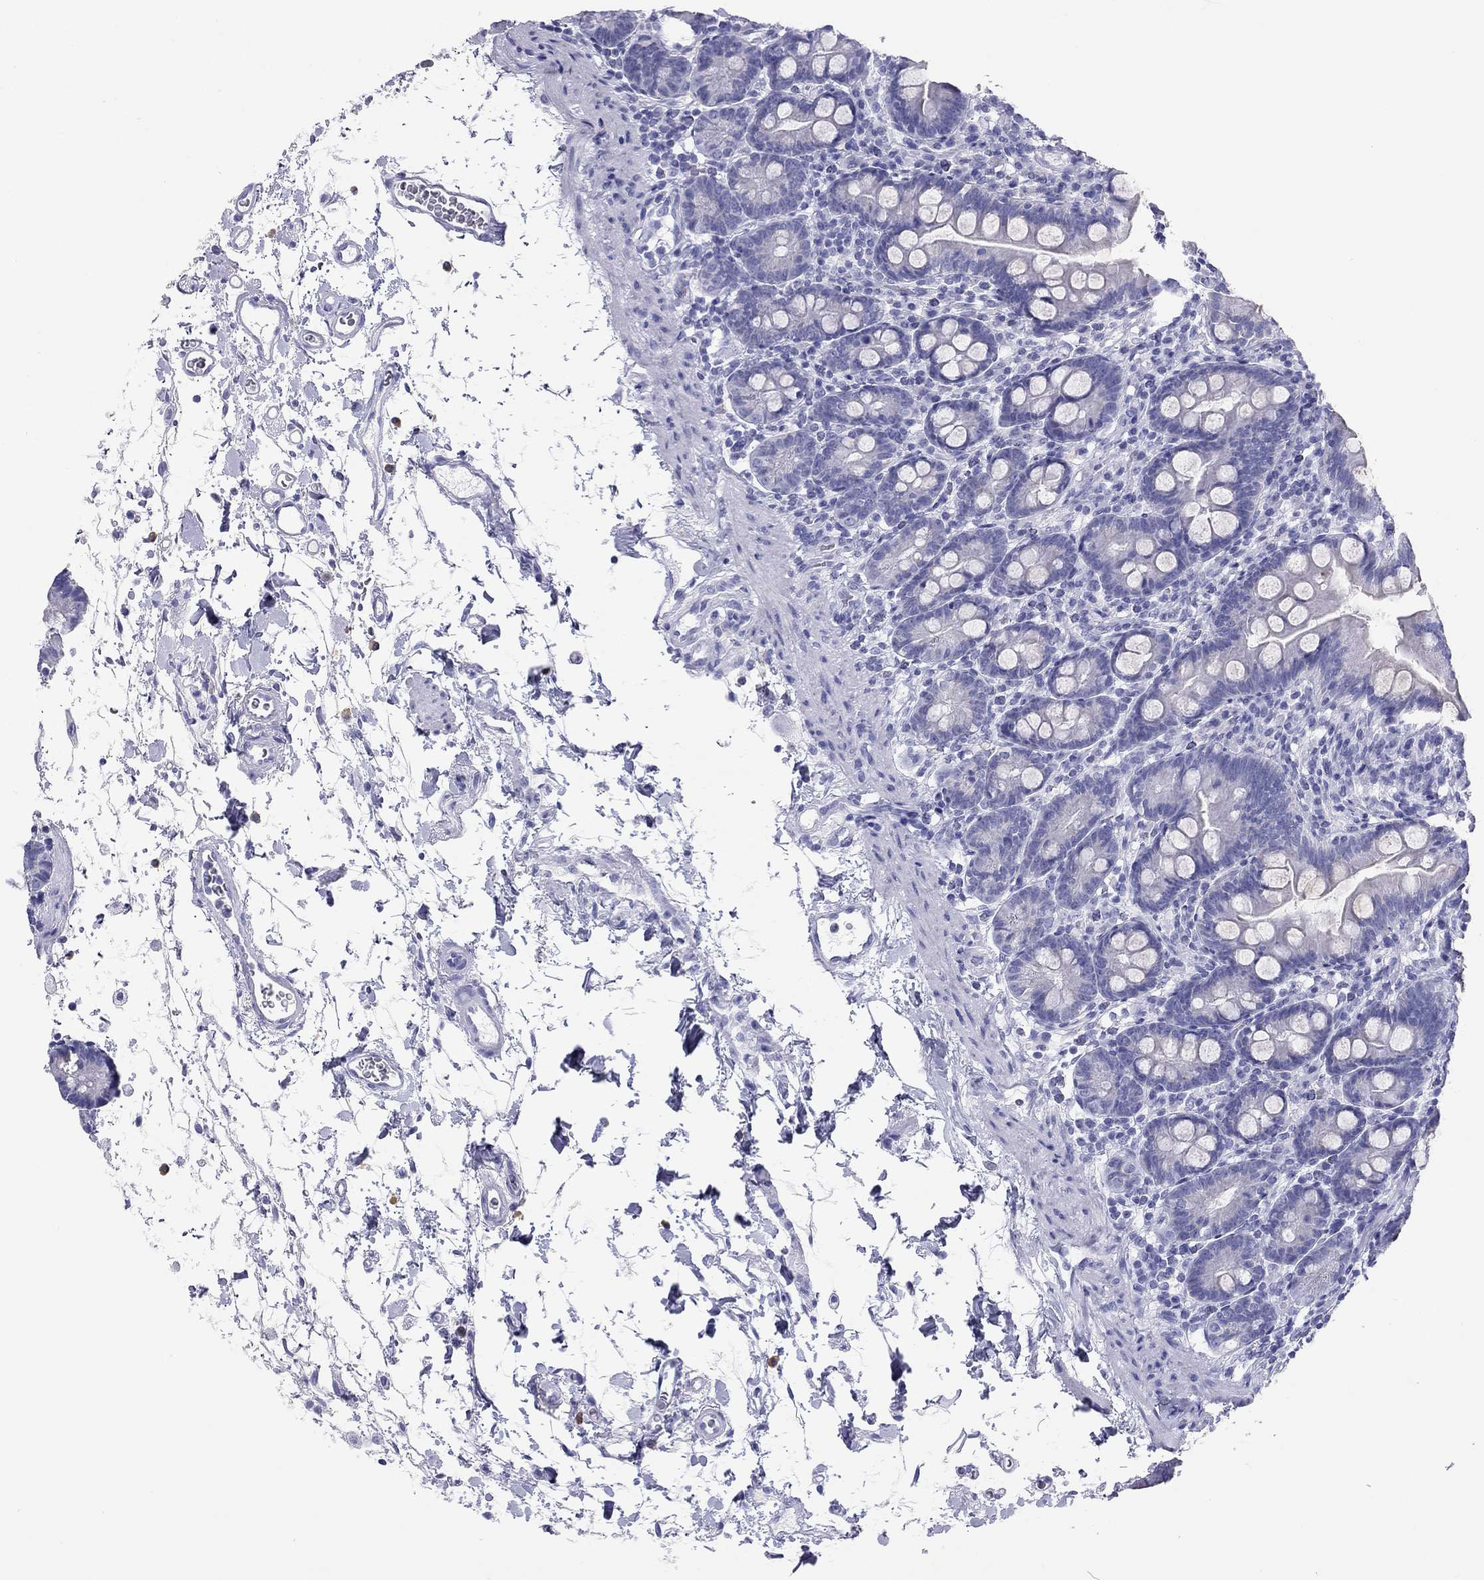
{"staining": {"intensity": "negative", "quantity": "none", "location": "none"}, "tissue": "small intestine", "cell_type": "Glandular cells", "image_type": "normal", "snomed": [{"axis": "morphology", "description": "Normal tissue, NOS"}, {"axis": "topography", "description": "Small intestine"}], "caption": "The histopathology image shows no staining of glandular cells in normal small intestine.", "gene": "DPY19L2", "patient": {"sex": "female", "age": 44}}